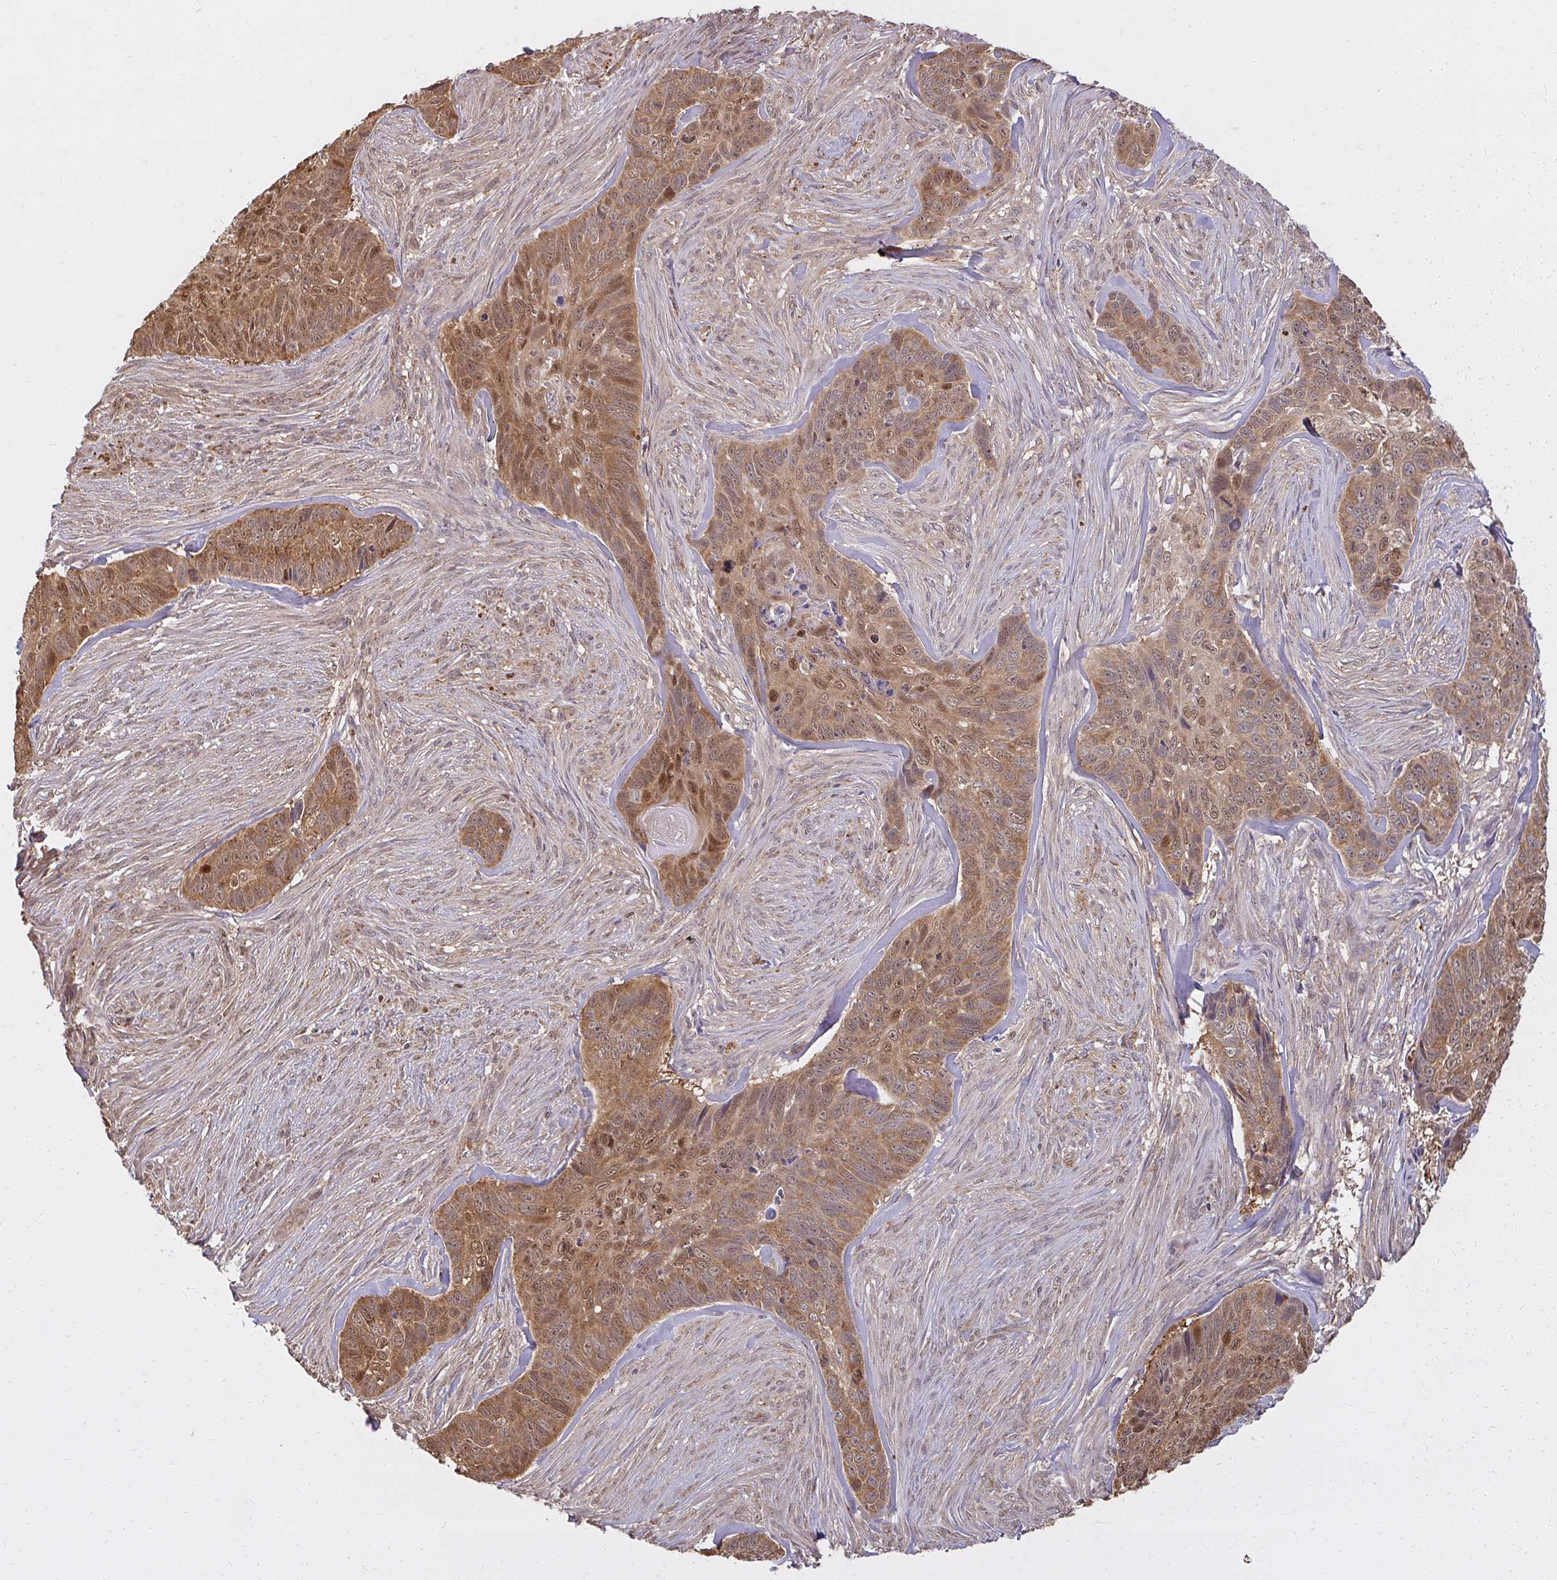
{"staining": {"intensity": "moderate", "quantity": ">75%", "location": "cytoplasmic/membranous,nuclear"}, "tissue": "skin cancer", "cell_type": "Tumor cells", "image_type": "cancer", "snomed": [{"axis": "morphology", "description": "Basal cell carcinoma"}, {"axis": "topography", "description": "Skin"}], "caption": "Protein expression by immunohistochemistry (IHC) shows moderate cytoplasmic/membranous and nuclear expression in approximately >75% of tumor cells in basal cell carcinoma (skin).", "gene": "LARS2", "patient": {"sex": "female", "age": 82}}